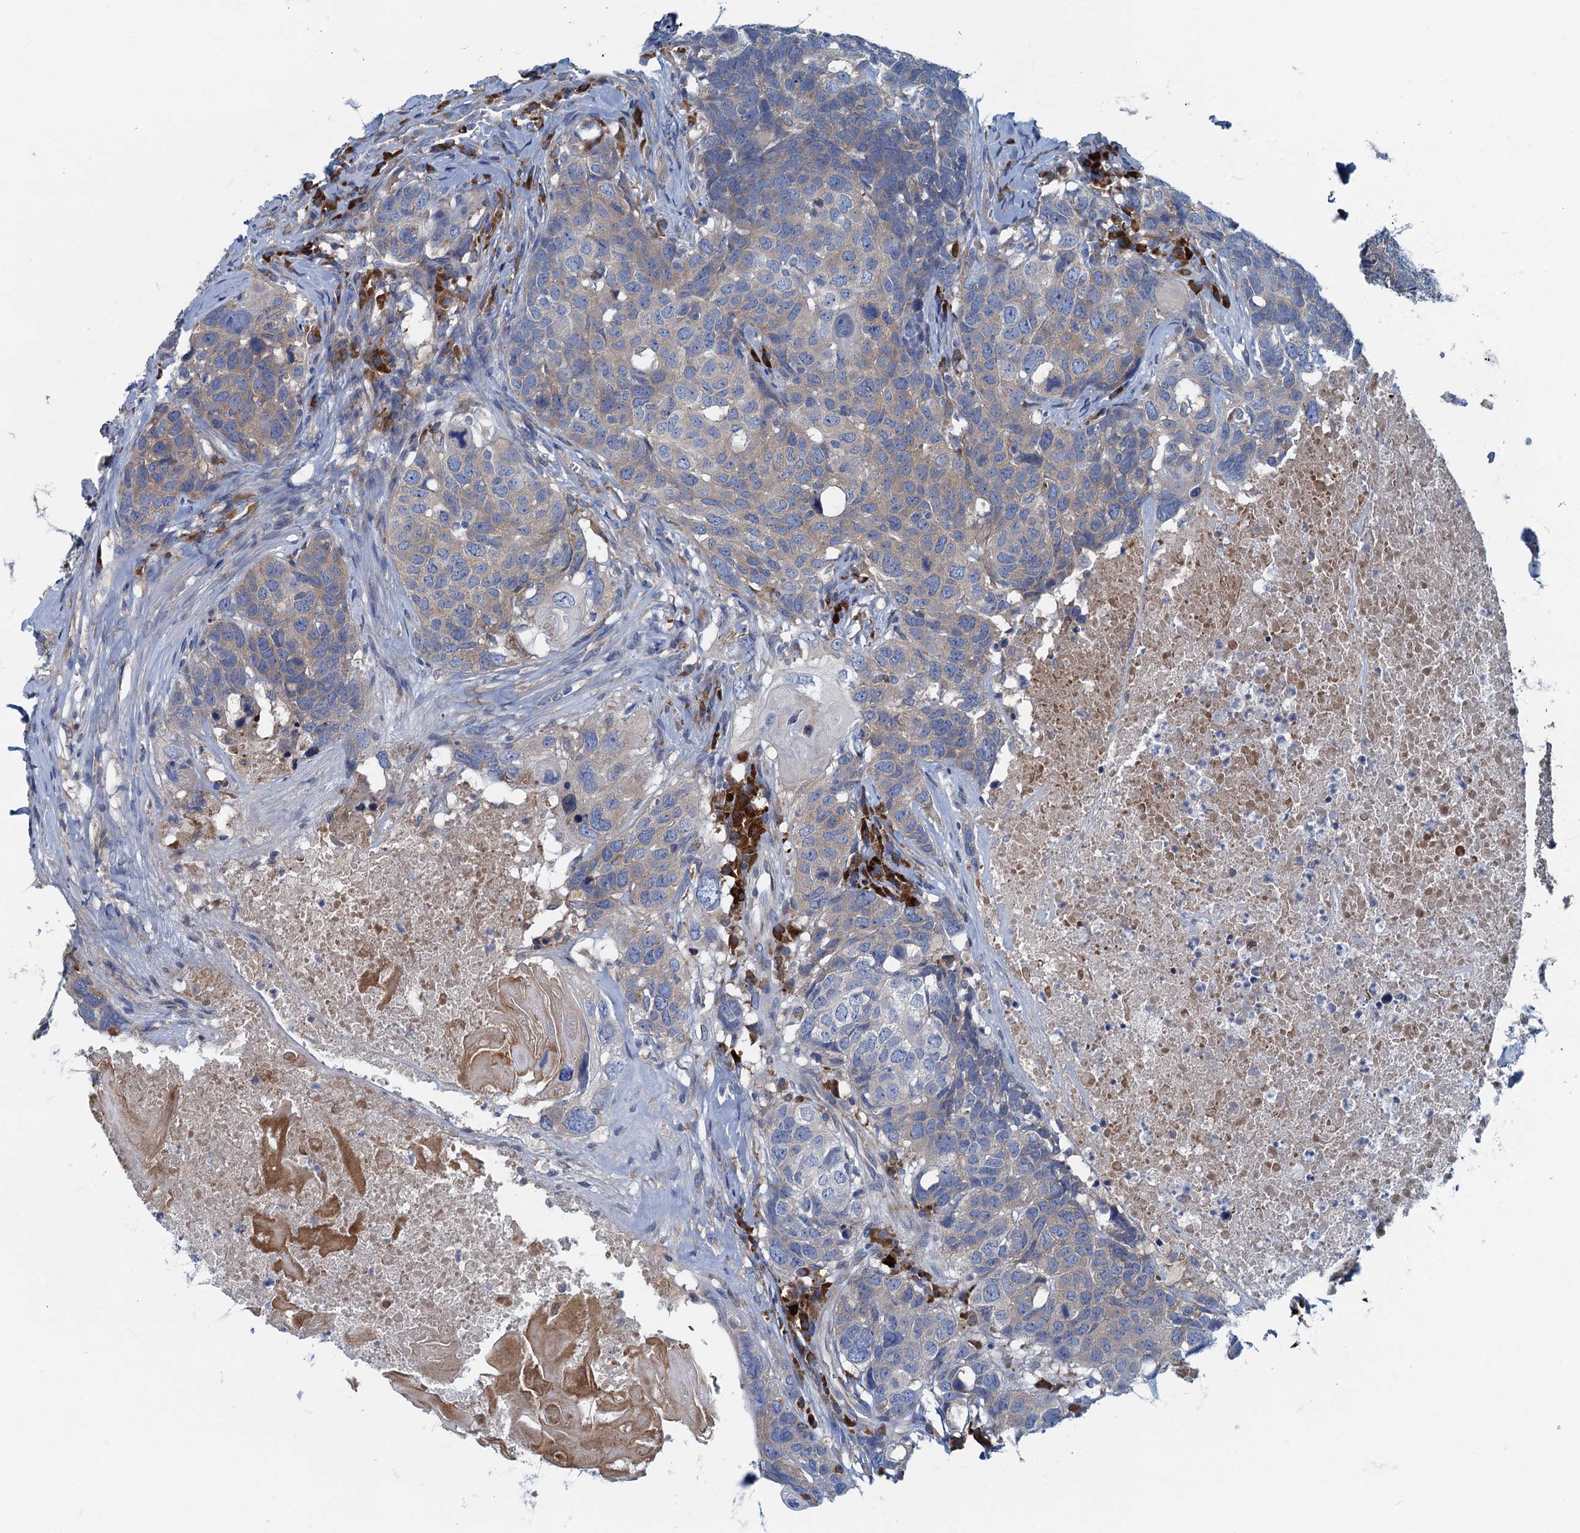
{"staining": {"intensity": "weak", "quantity": "25%-75%", "location": "cytoplasmic/membranous"}, "tissue": "head and neck cancer", "cell_type": "Tumor cells", "image_type": "cancer", "snomed": [{"axis": "morphology", "description": "Squamous cell carcinoma, NOS"}, {"axis": "topography", "description": "Head-Neck"}], "caption": "Protein expression analysis of head and neck cancer (squamous cell carcinoma) reveals weak cytoplasmic/membranous expression in approximately 25%-75% of tumor cells. The staining was performed using DAB, with brown indicating positive protein expression. Nuclei are stained blue with hematoxylin.", "gene": "MYDGF", "patient": {"sex": "male", "age": 66}}